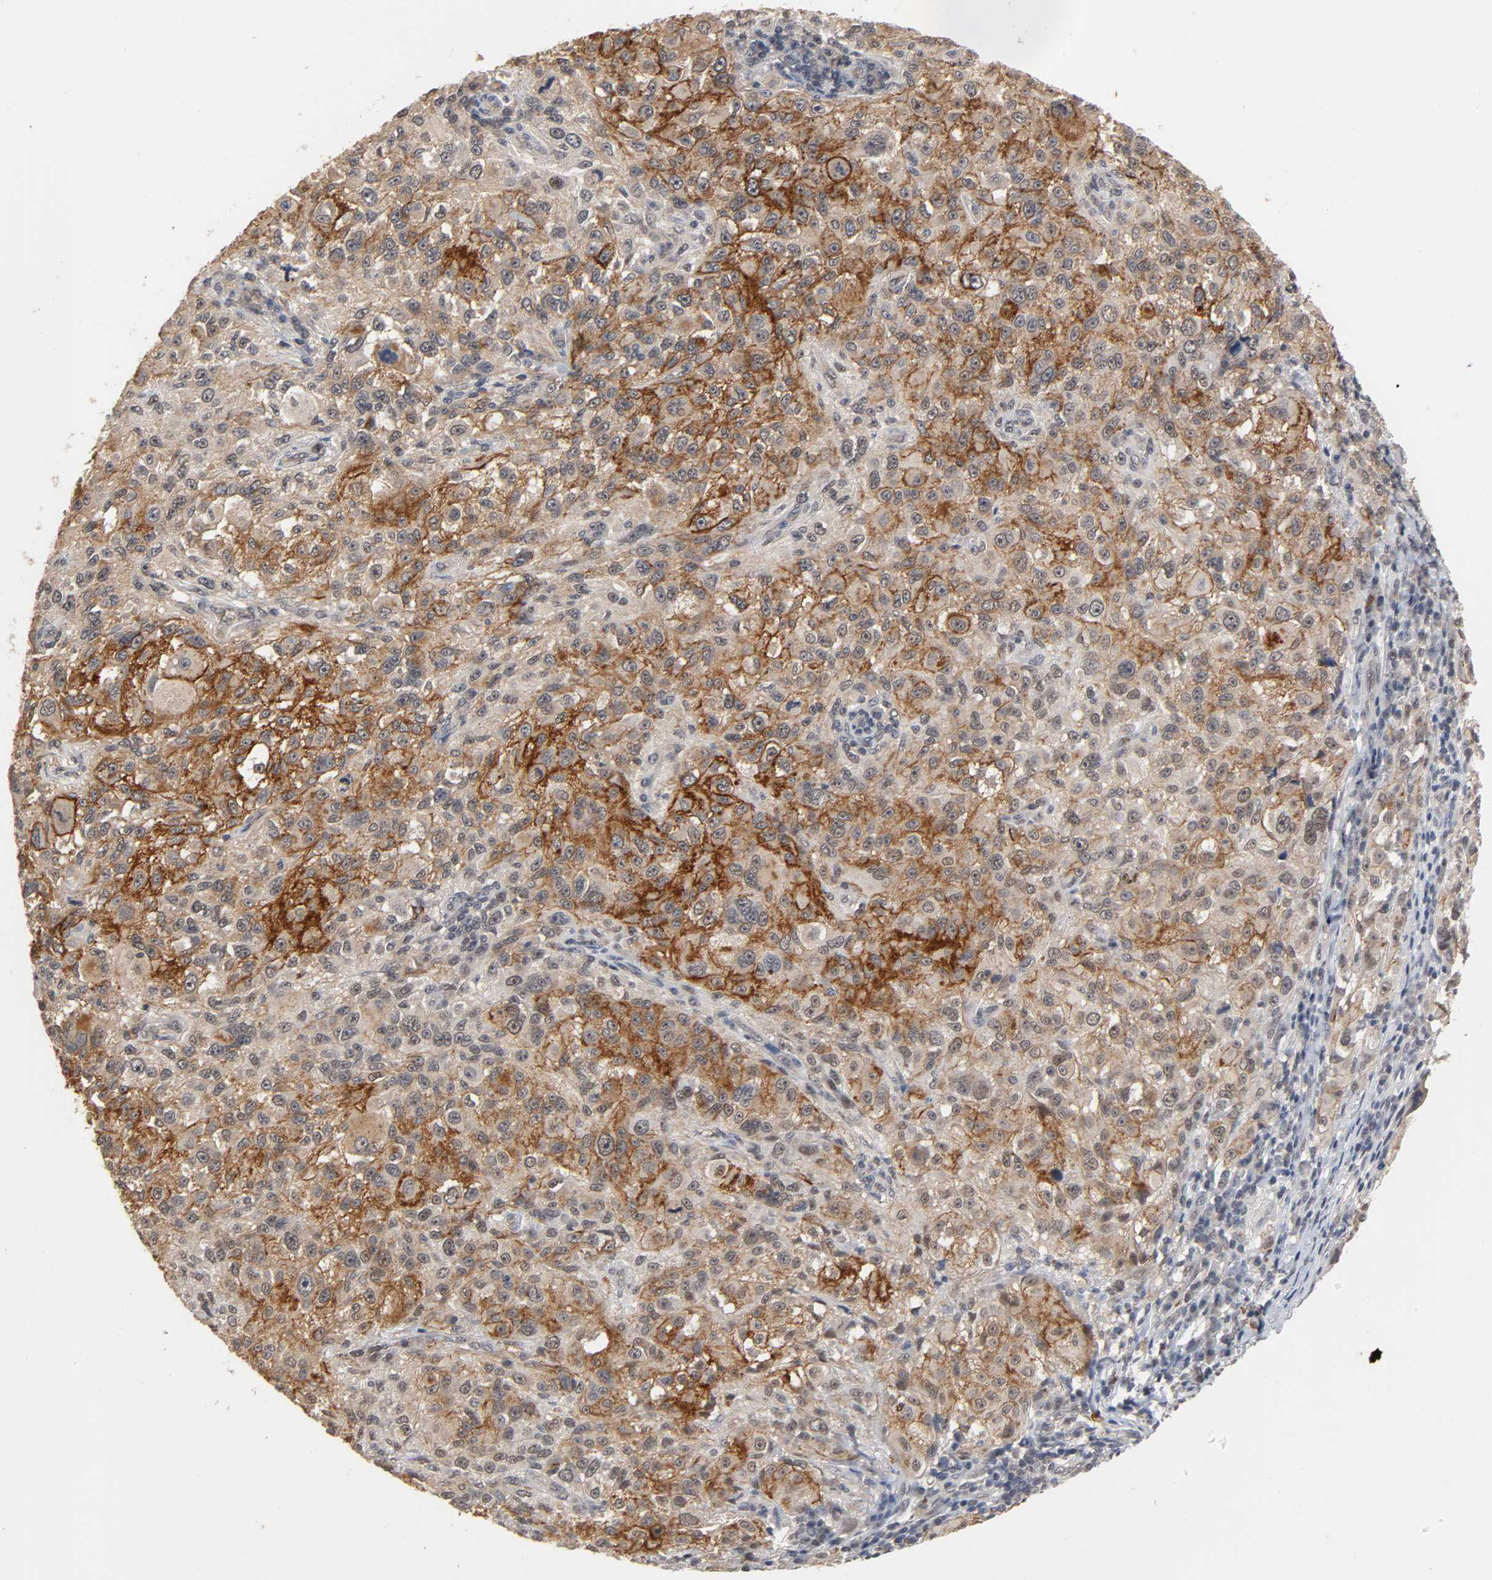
{"staining": {"intensity": "moderate", "quantity": ">75%", "location": "cytoplasmic/membranous"}, "tissue": "melanoma", "cell_type": "Tumor cells", "image_type": "cancer", "snomed": [{"axis": "morphology", "description": "Necrosis, NOS"}, {"axis": "morphology", "description": "Malignant melanoma, NOS"}, {"axis": "topography", "description": "Skin"}], "caption": "This micrograph demonstrates IHC staining of melanoma, with medium moderate cytoplasmic/membranous staining in about >75% of tumor cells.", "gene": "HTR1E", "patient": {"sex": "female", "age": 87}}